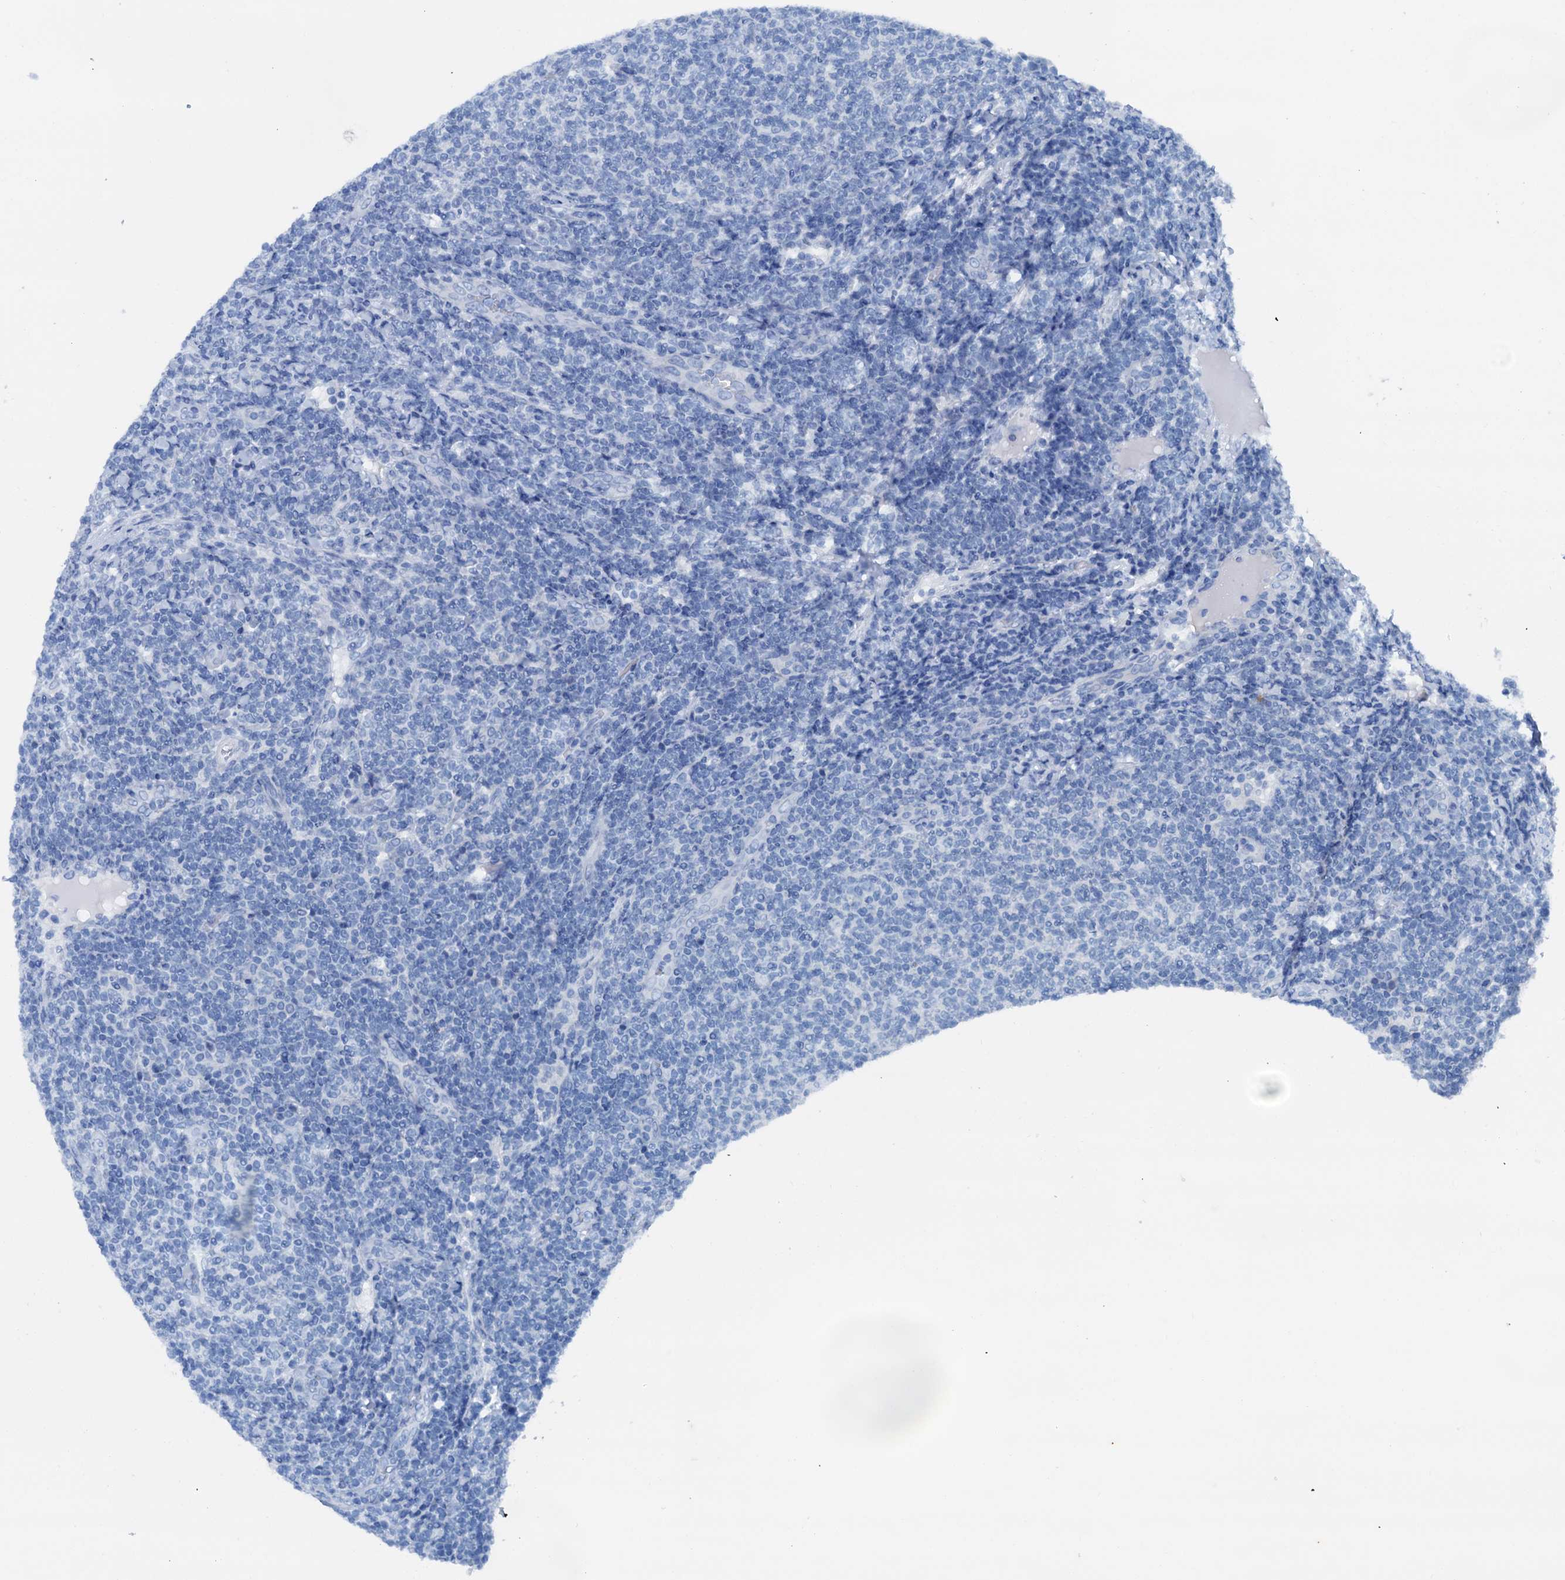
{"staining": {"intensity": "negative", "quantity": "none", "location": "none"}, "tissue": "lymphoma", "cell_type": "Tumor cells", "image_type": "cancer", "snomed": [{"axis": "morphology", "description": "Malignant lymphoma, non-Hodgkin's type, Low grade"}, {"axis": "topography", "description": "Lymph node"}], "caption": "DAB immunohistochemical staining of human lymphoma displays no significant expression in tumor cells.", "gene": "KNDC1", "patient": {"sex": "male", "age": 66}}